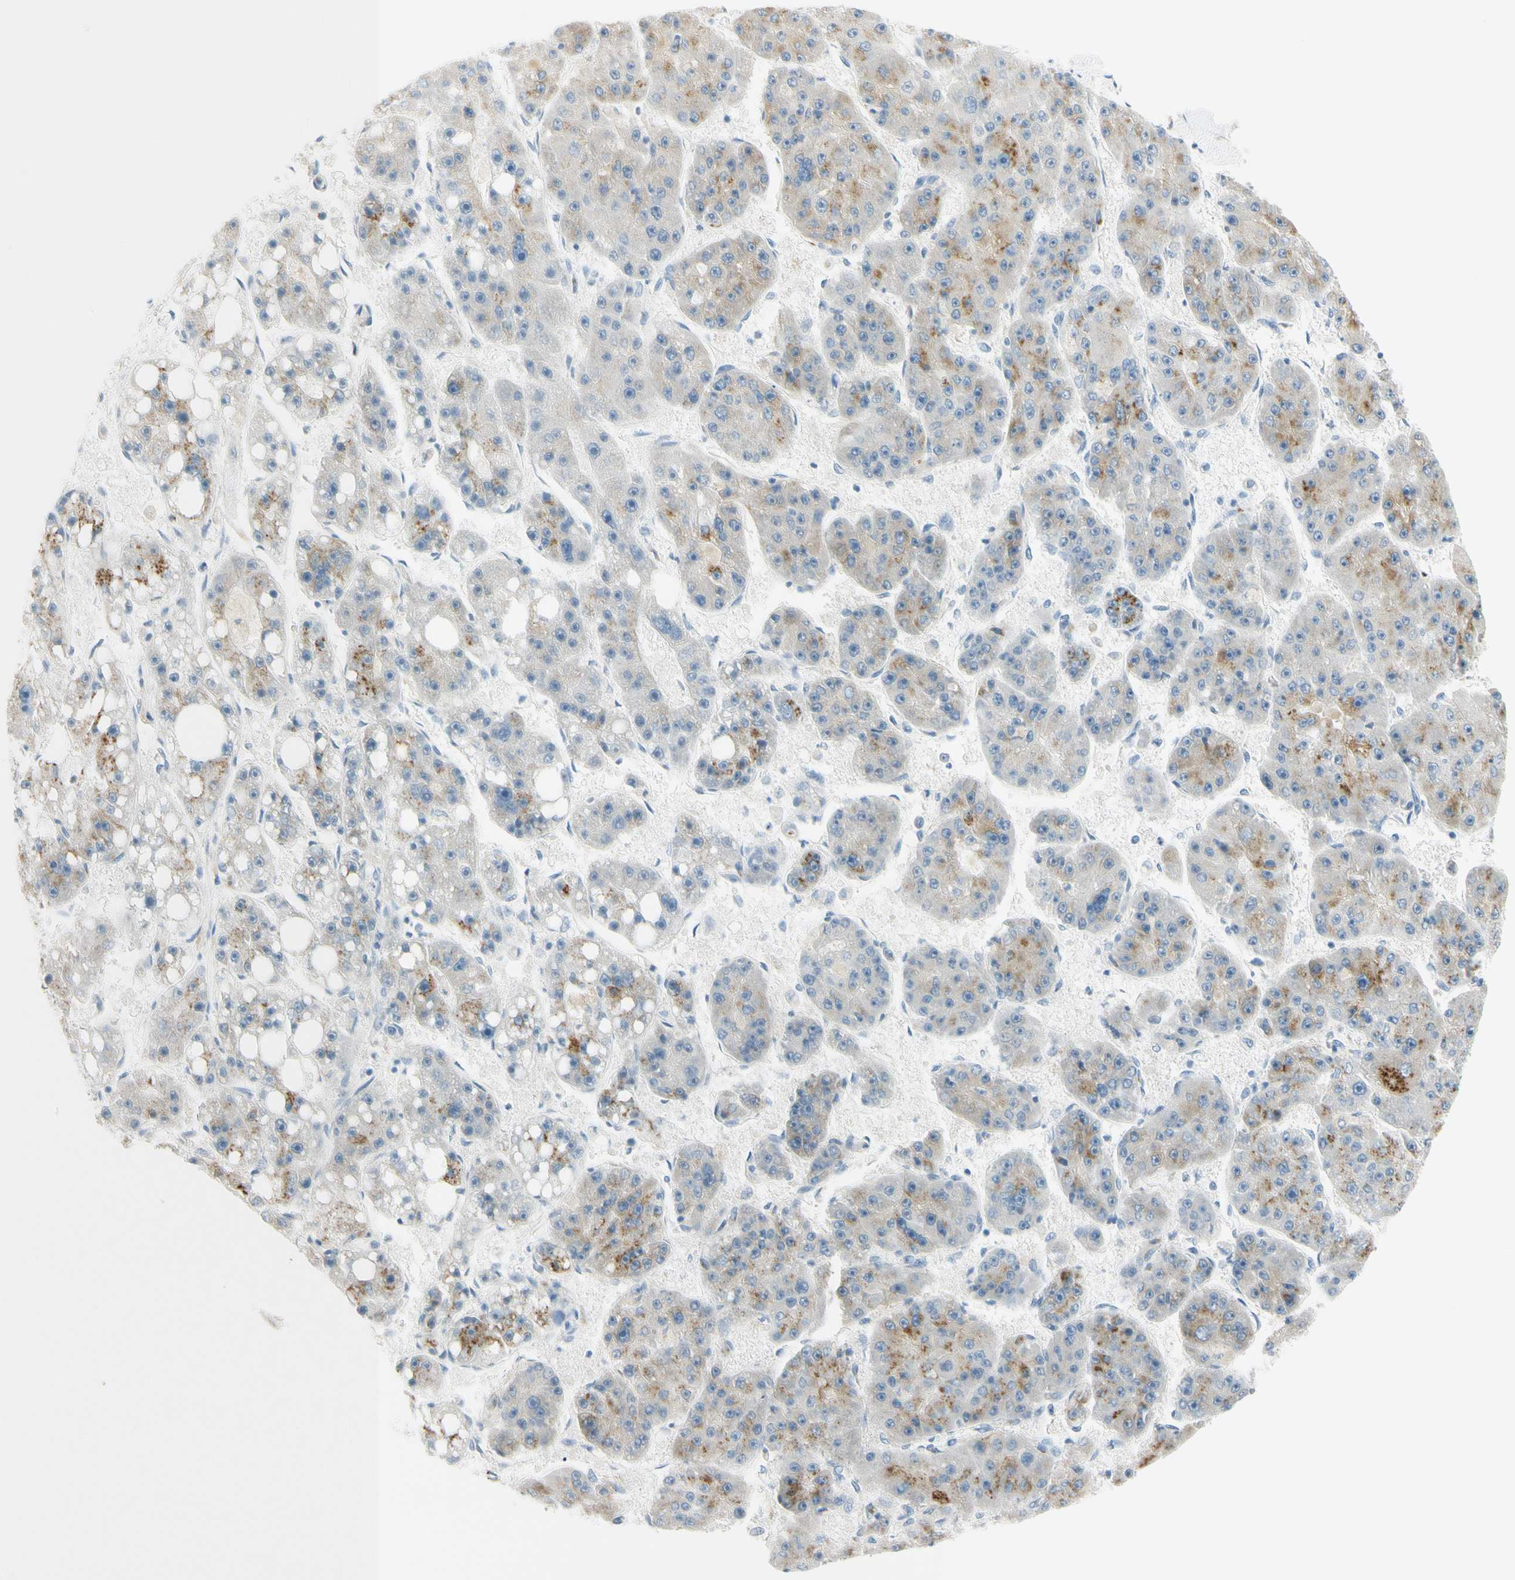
{"staining": {"intensity": "moderate", "quantity": "25%-75%", "location": "cytoplasmic/membranous"}, "tissue": "liver cancer", "cell_type": "Tumor cells", "image_type": "cancer", "snomed": [{"axis": "morphology", "description": "Carcinoma, Hepatocellular, NOS"}, {"axis": "topography", "description": "Liver"}], "caption": "Tumor cells demonstrate medium levels of moderate cytoplasmic/membranous staining in about 25%-75% of cells in liver cancer.", "gene": "B4GALNT1", "patient": {"sex": "female", "age": 61}}